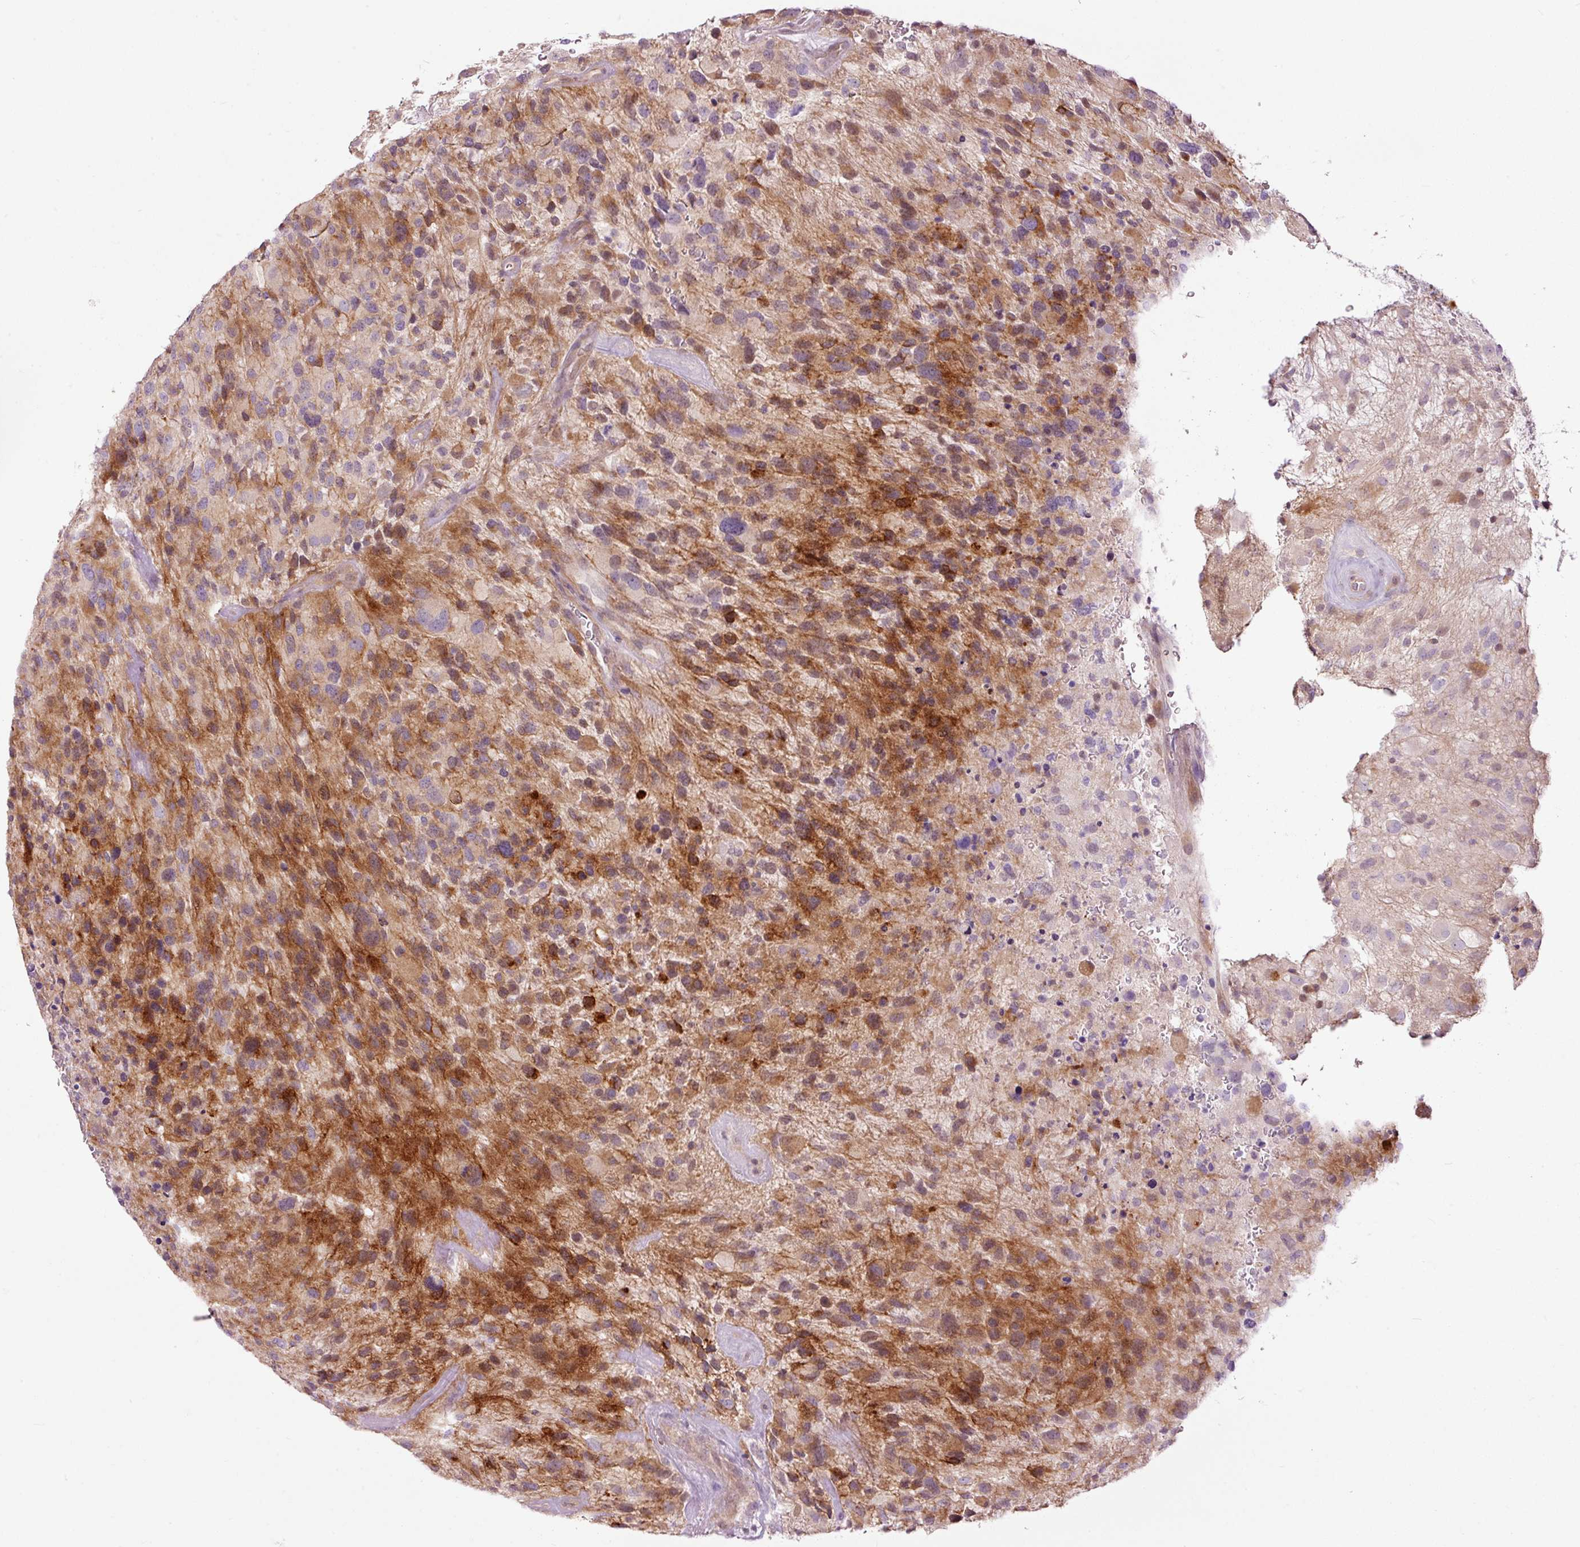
{"staining": {"intensity": "moderate", "quantity": "25%-75%", "location": "cytoplasmic/membranous"}, "tissue": "glioma", "cell_type": "Tumor cells", "image_type": "cancer", "snomed": [{"axis": "morphology", "description": "Glioma, malignant, High grade"}, {"axis": "topography", "description": "Brain"}], "caption": "This is an image of immunohistochemistry (IHC) staining of malignant high-grade glioma, which shows moderate staining in the cytoplasmic/membranous of tumor cells.", "gene": "FCRL4", "patient": {"sex": "female", "age": 67}}